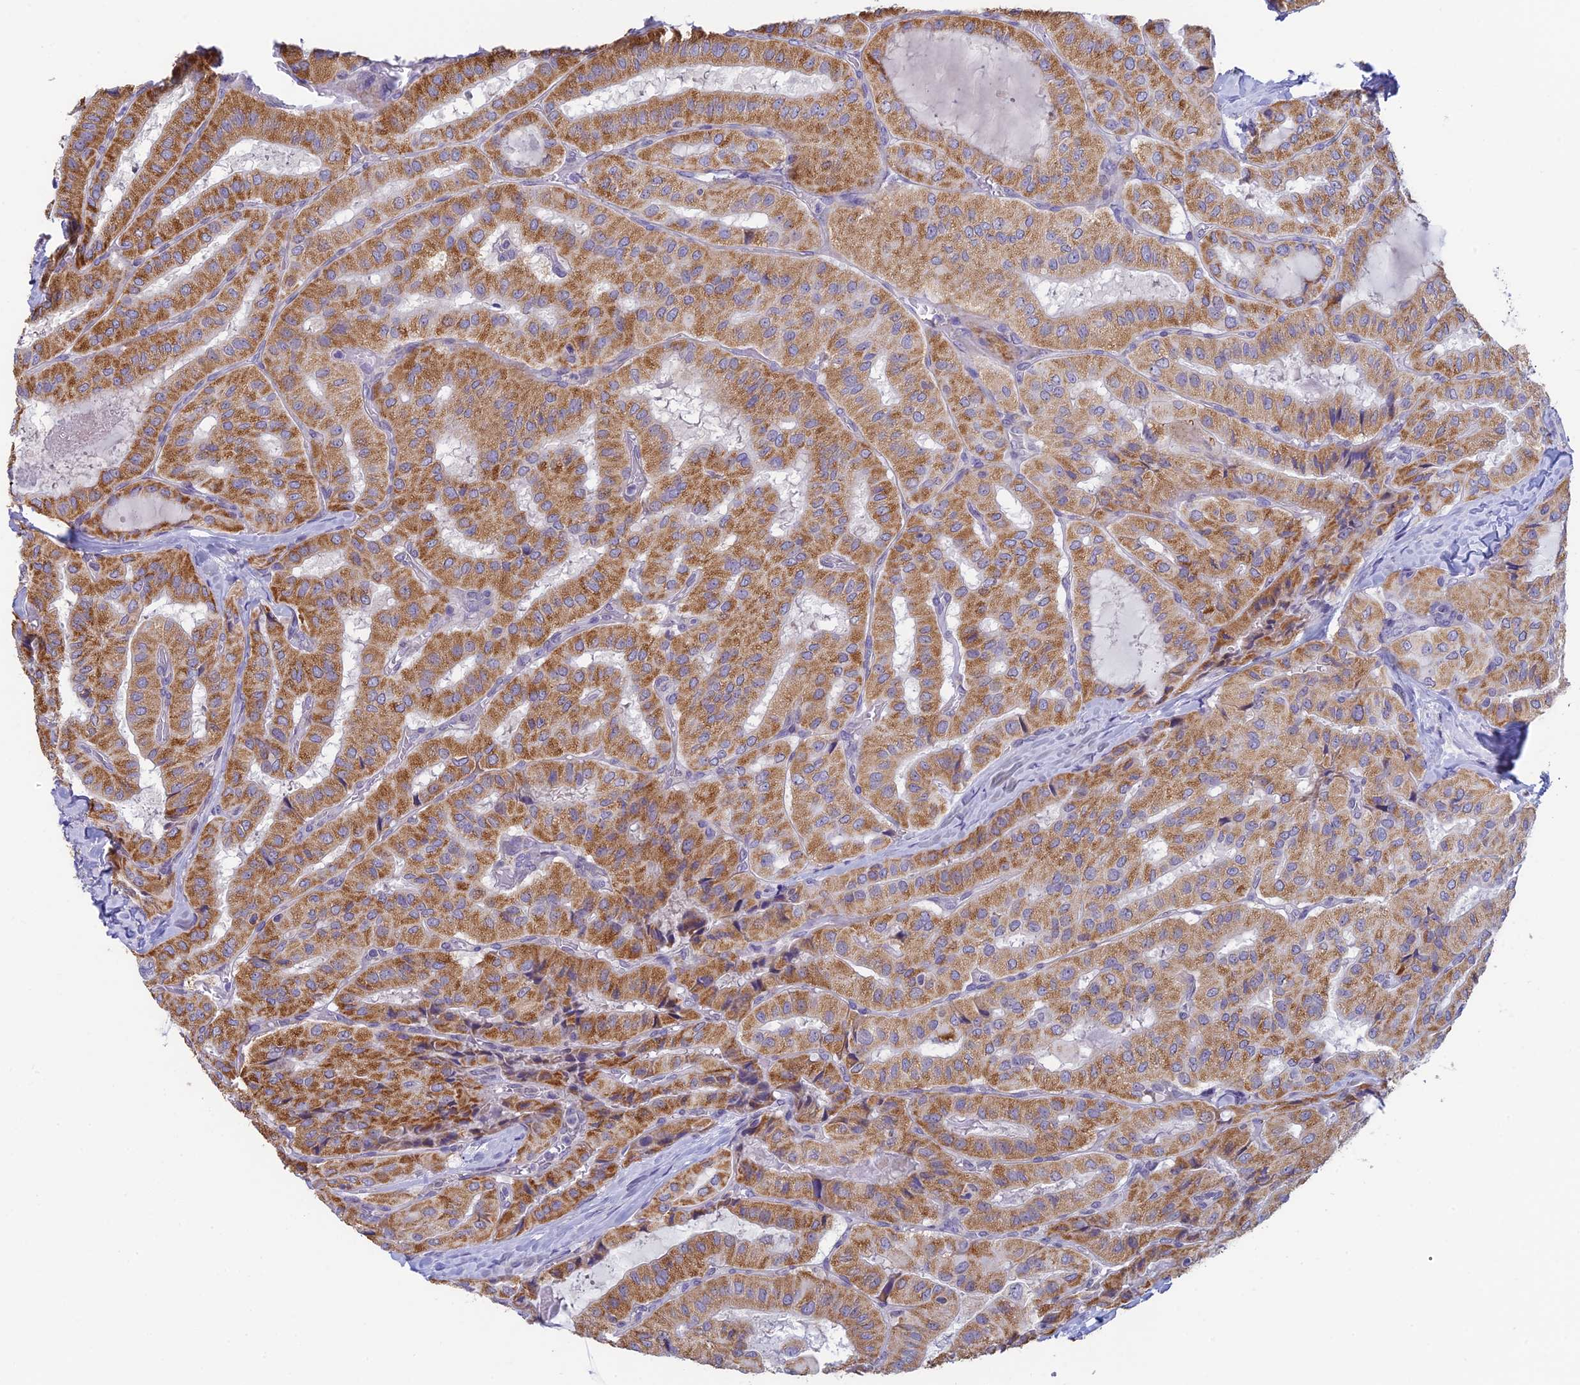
{"staining": {"intensity": "moderate", "quantity": ">75%", "location": "cytoplasmic/membranous"}, "tissue": "thyroid cancer", "cell_type": "Tumor cells", "image_type": "cancer", "snomed": [{"axis": "morphology", "description": "Normal tissue, NOS"}, {"axis": "morphology", "description": "Papillary adenocarcinoma, NOS"}, {"axis": "topography", "description": "Thyroid gland"}], "caption": "Papillary adenocarcinoma (thyroid) tissue shows moderate cytoplasmic/membranous expression in about >75% of tumor cells, visualized by immunohistochemistry.", "gene": "REXO5", "patient": {"sex": "female", "age": 59}}